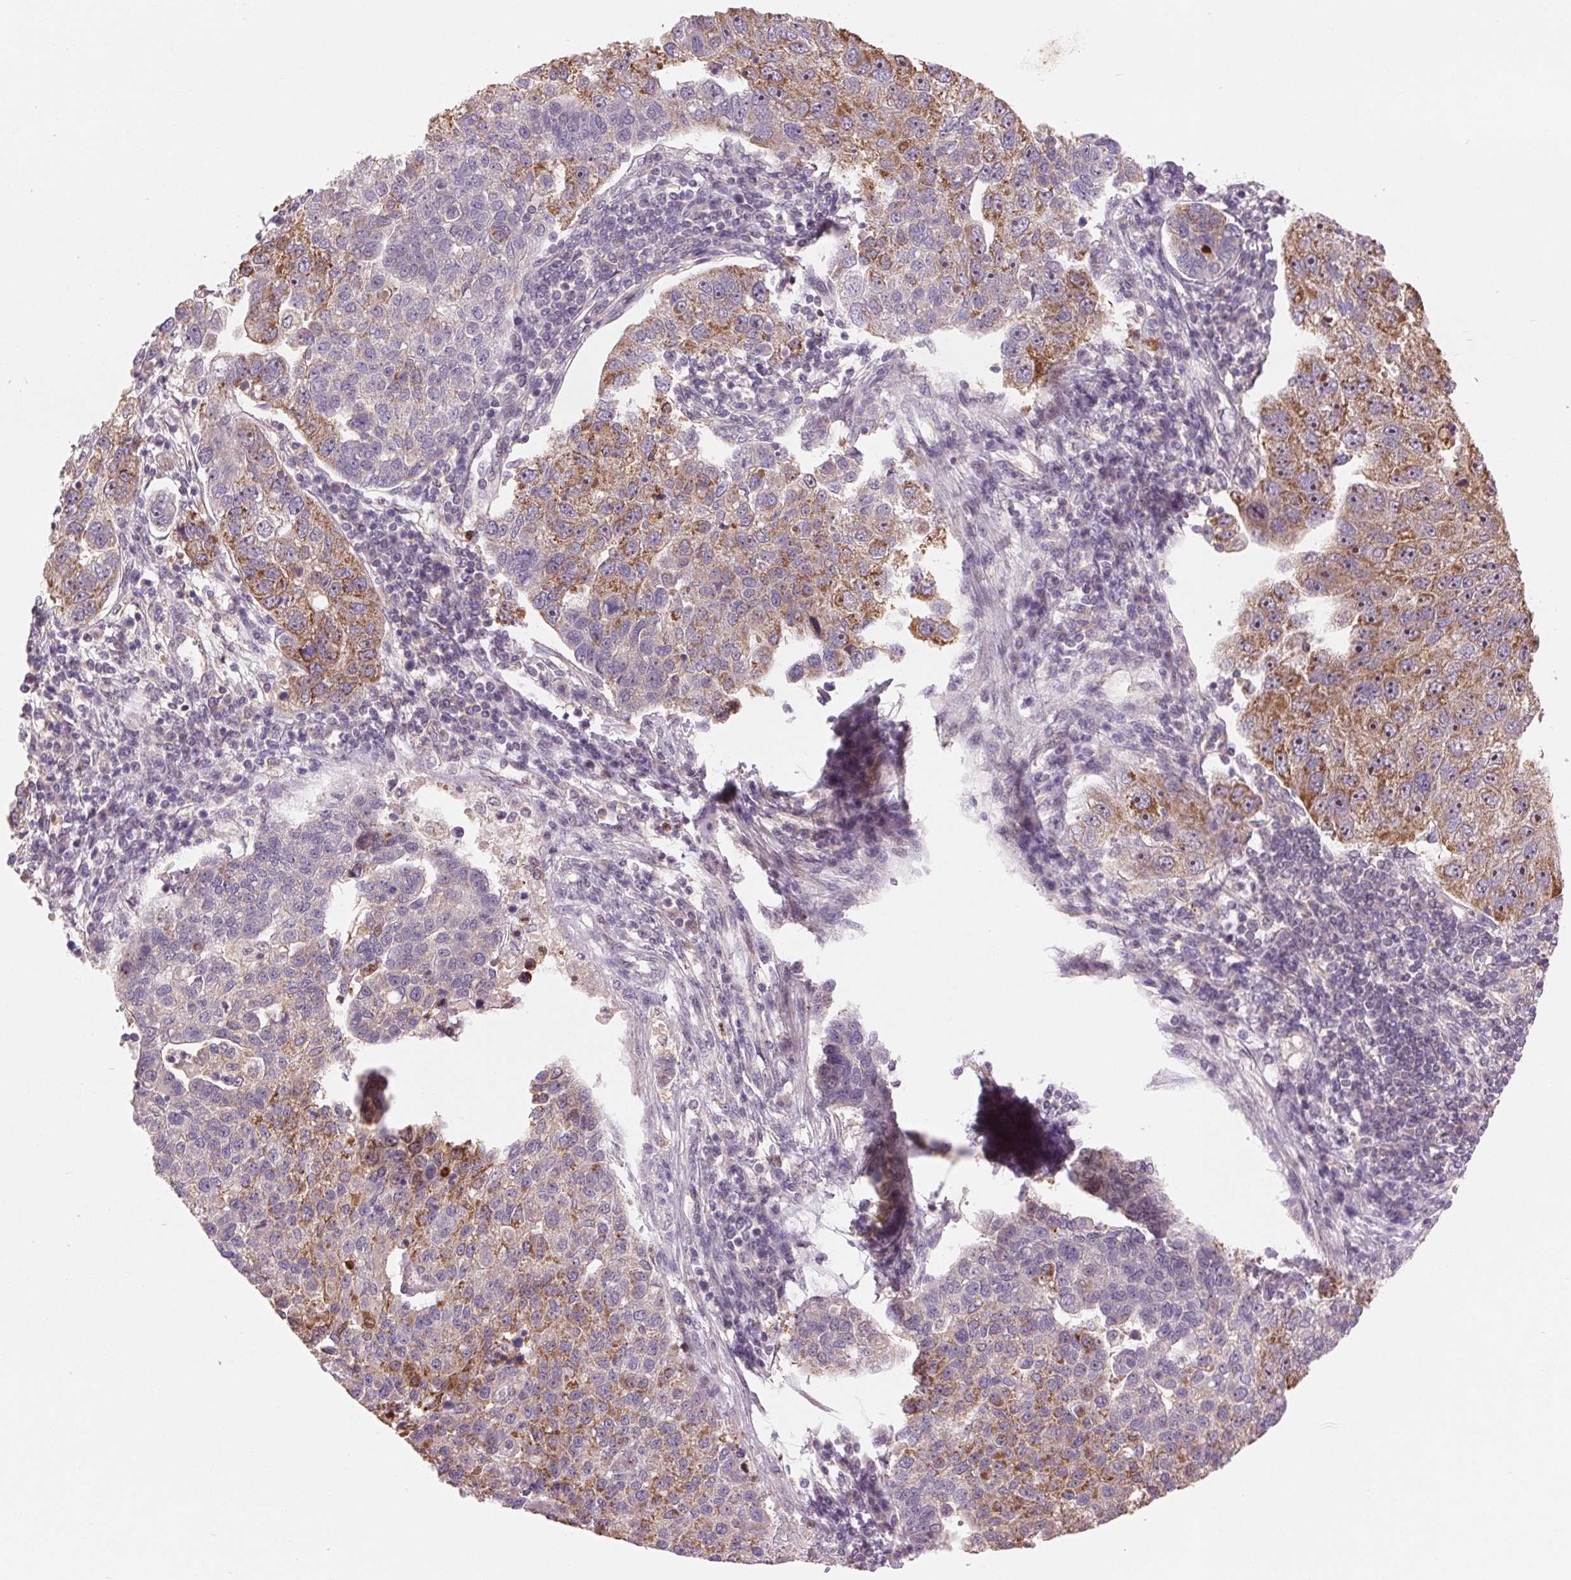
{"staining": {"intensity": "strong", "quantity": "25%-75%", "location": "cytoplasmic/membranous"}, "tissue": "pancreatic cancer", "cell_type": "Tumor cells", "image_type": "cancer", "snomed": [{"axis": "morphology", "description": "Adenocarcinoma, NOS"}, {"axis": "topography", "description": "Pancreas"}], "caption": "The photomicrograph shows a brown stain indicating the presence of a protein in the cytoplasmic/membranous of tumor cells in adenocarcinoma (pancreatic). The protein of interest is stained brown, and the nuclei are stained in blue (DAB IHC with brightfield microscopy, high magnification).", "gene": "RANBP3L", "patient": {"sex": "female", "age": 61}}